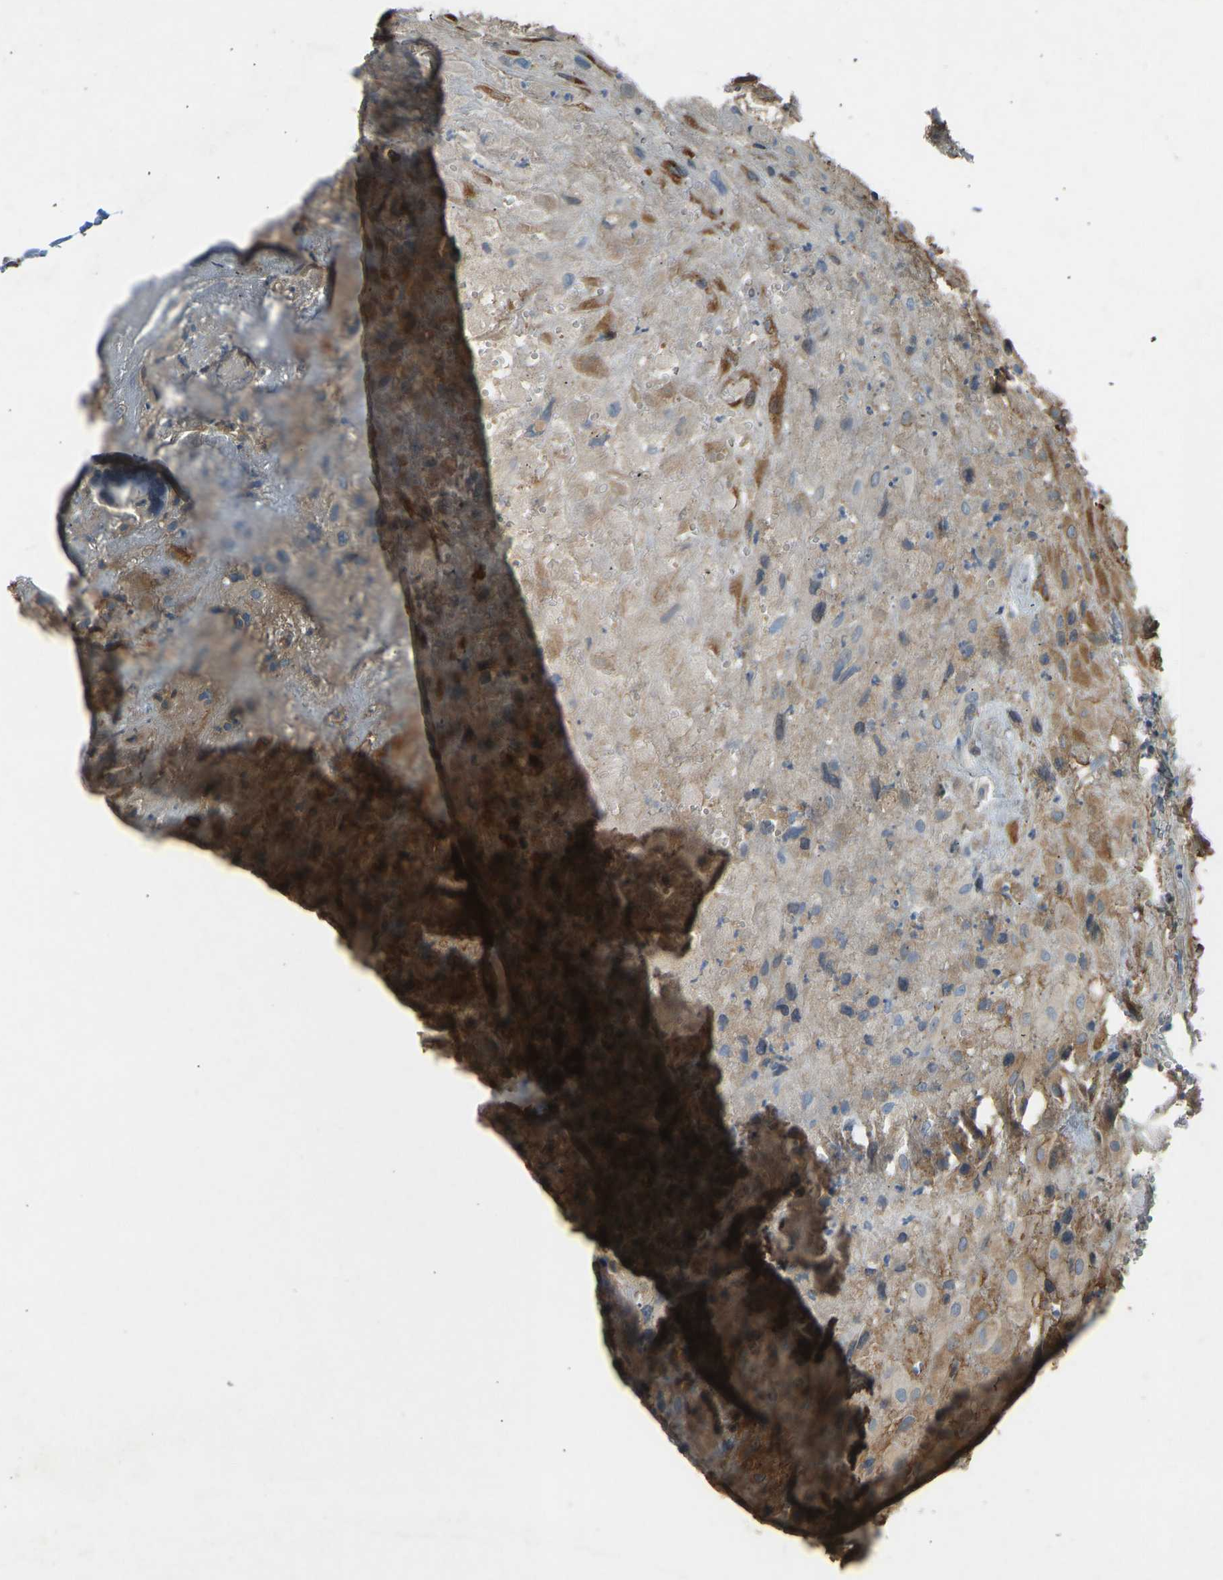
{"staining": {"intensity": "moderate", "quantity": "<25%", "location": "cytoplasmic/membranous"}, "tissue": "placenta", "cell_type": "Decidual cells", "image_type": "normal", "snomed": [{"axis": "morphology", "description": "Normal tissue, NOS"}, {"axis": "topography", "description": "Placenta"}], "caption": "Immunohistochemical staining of normal human placenta shows low levels of moderate cytoplasmic/membranous expression in about <25% of decidual cells.", "gene": "FBLN2", "patient": {"sex": "female", "age": 18}}